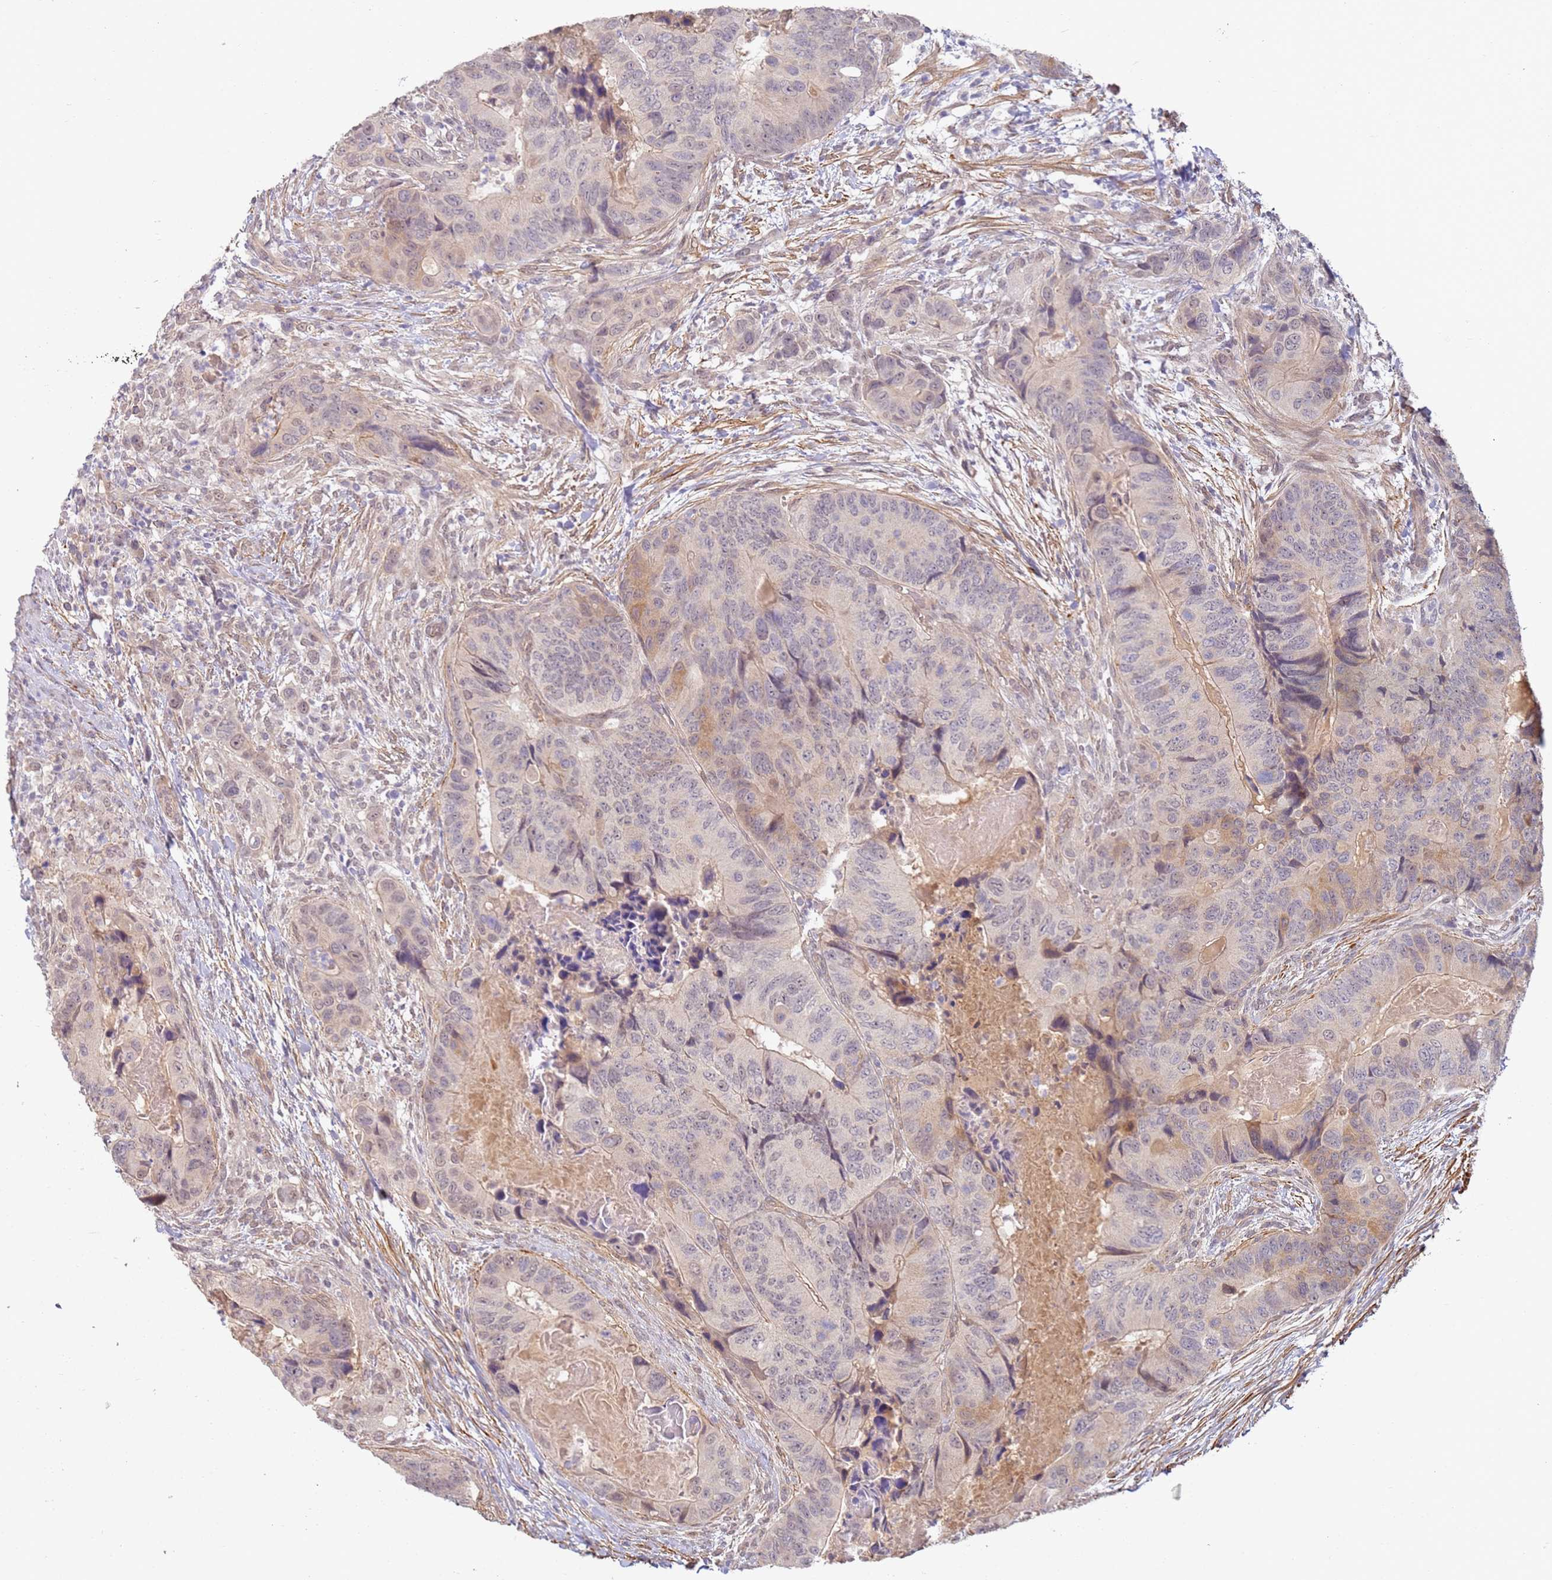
{"staining": {"intensity": "weak", "quantity": "<25%", "location": "nuclear"}, "tissue": "colorectal cancer", "cell_type": "Tumor cells", "image_type": "cancer", "snomed": [{"axis": "morphology", "description": "Adenocarcinoma, NOS"}, {"axis": "topography", "description": "Colon"}], "caption": "High magnification brightfield microscopy of adenocarcinoma (colorectal) stained with DAB (3,3'-diaminobenzidine) (brown) and counterstained with hematoxylin (blue): tumor cells show no significant expression.", "gene": "WDR93", "patient": {"sex": "male", "age": 84}}